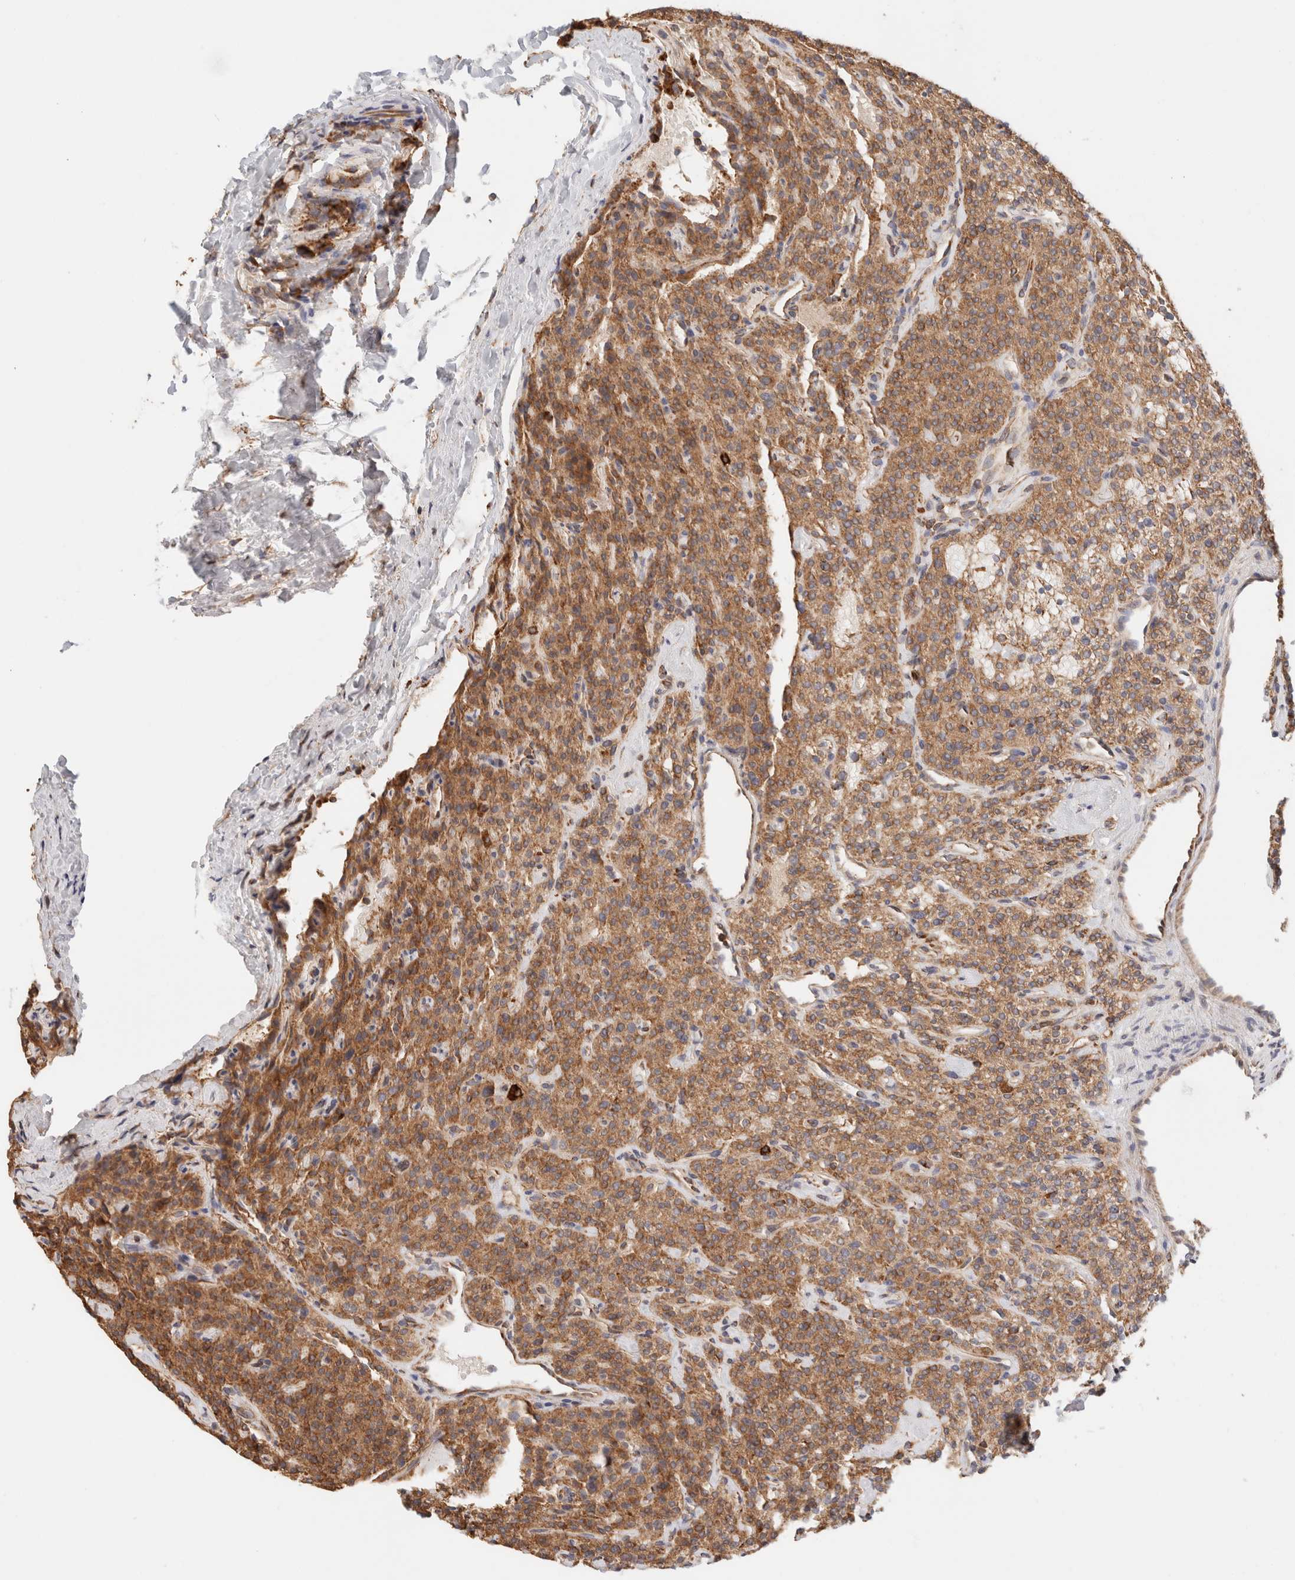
{"staining": {"intensity": "moderate", "quantity": ">75%", "location": "cytoplasmic/membranous"}, "tissue": "parathyroid gland", "cell_type": "Glandular cells", "image_type": "normal", "snomed": [{"axis": "morphology", "description": "Normal tissue, NOS"}, {"axis": "topography", "description": "Parathyroid gland"}], "caption": "Protein expression analysis of unremarkable parathyroid gland demonstrates moderate cytoplasmic/membranous positivity in approximately >75% of glandular cells. The staining was performed using DAB (3,3'-diaminobenzidine) to visualize the protein expression in brown, while the nuclei were stained in blue with hematoxylin (Magnification: 20x).", "gene": "FER", "patient": {"sex": "male", "age": 46}}